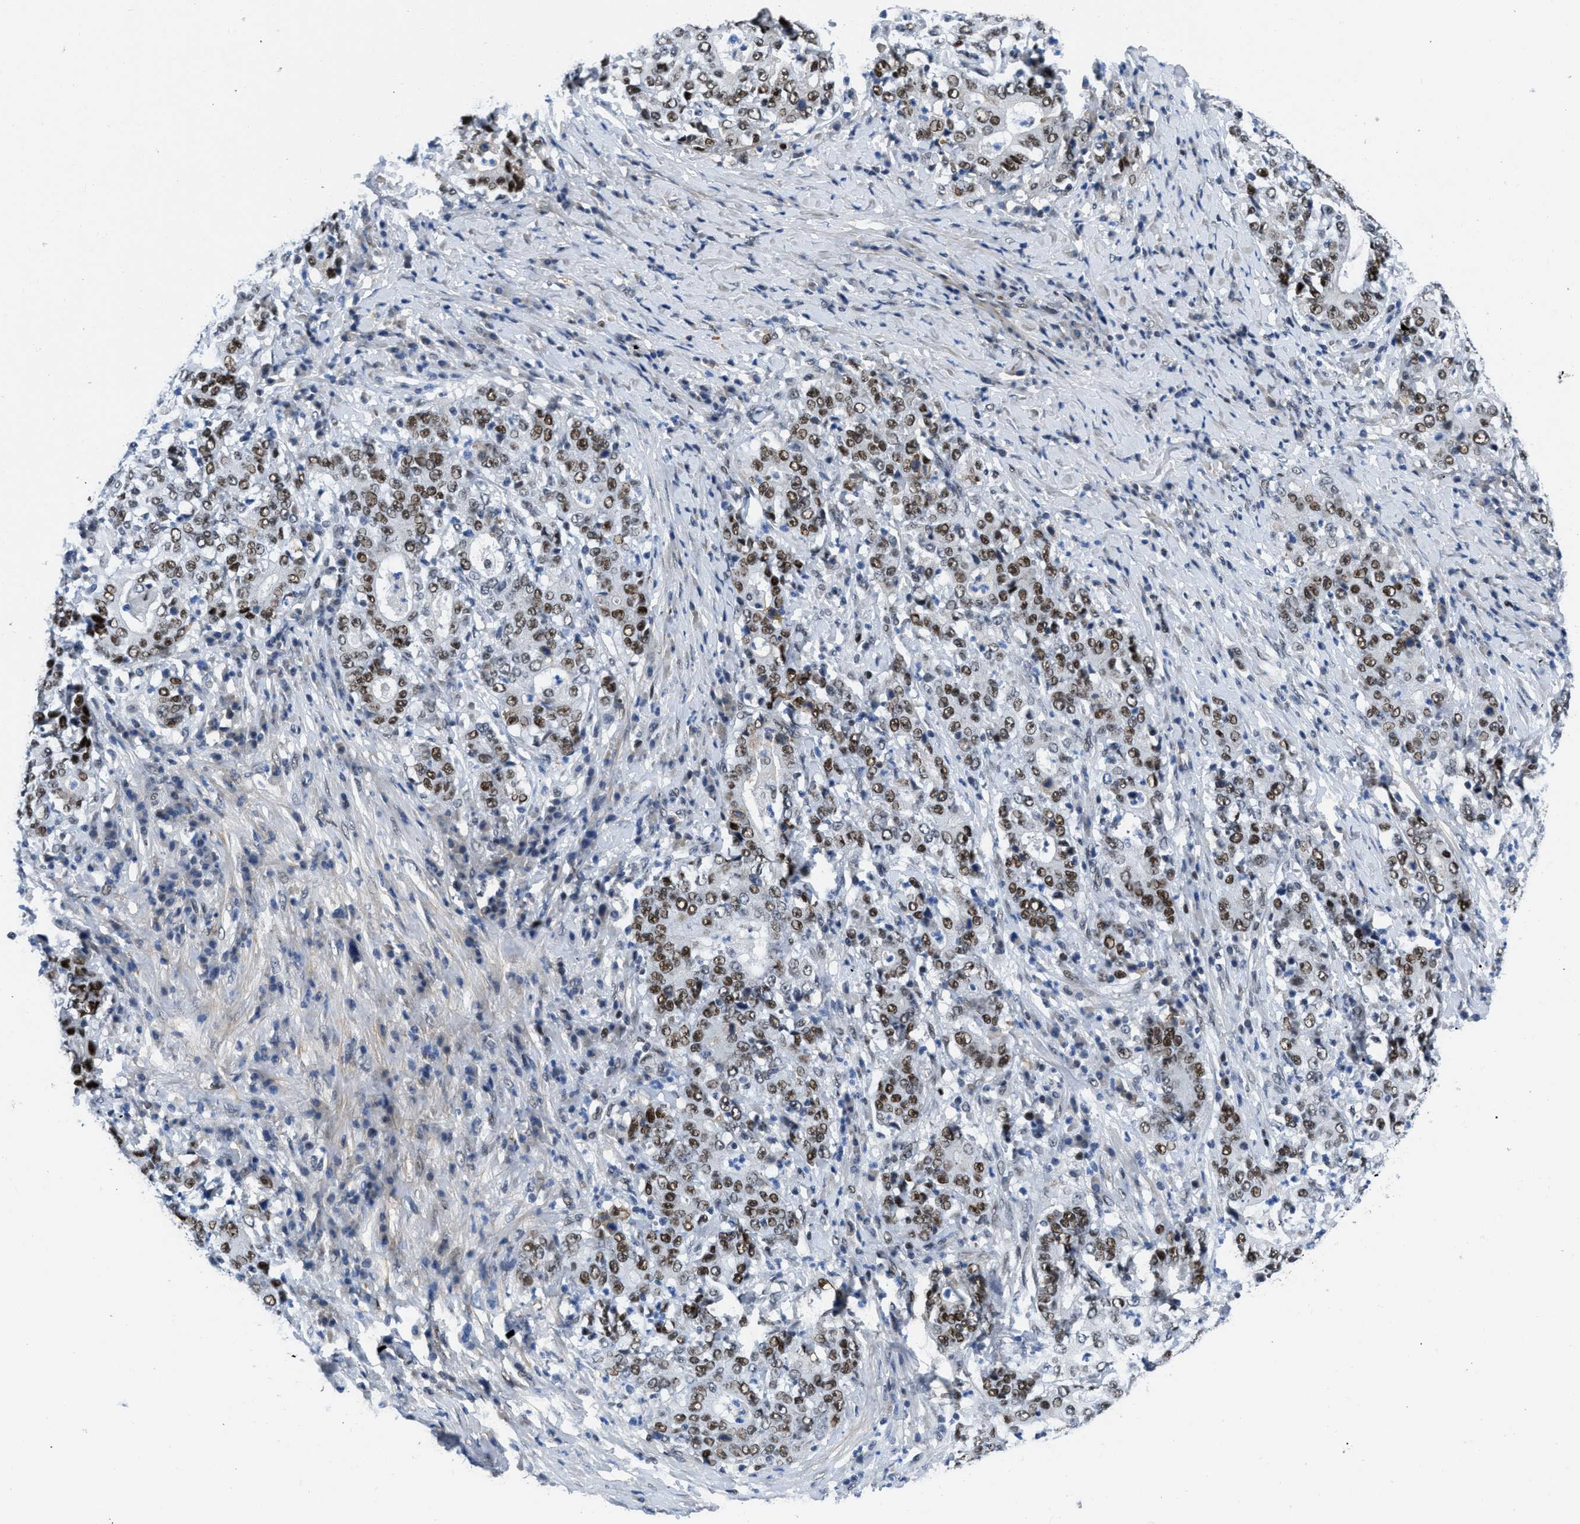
{"staining": {"intensity": "strong", "quantity": ">75%", "location": "nuclear"}, "tissue": "stomach cancer", "cell_type": "Tumor cells", "image_type": "cancer", "snomed": [{"axis": "morphology", "description": "Normal tissue, NOS"}, {"axis": "morphology", "description": "Adenocarcinoma, NOS"}, {"axis": "topography", "description": "Stomach, upper"}, {"axis": "topography", "description": "Stomach"}], "caption": "An image of human stomach cancer (adenocarcinoma) stained for a protein displays strong nuclear brown staining in tumor cells.", "gene": "SMARCAD1", "patient": {"sex": "male", "age": 59}}